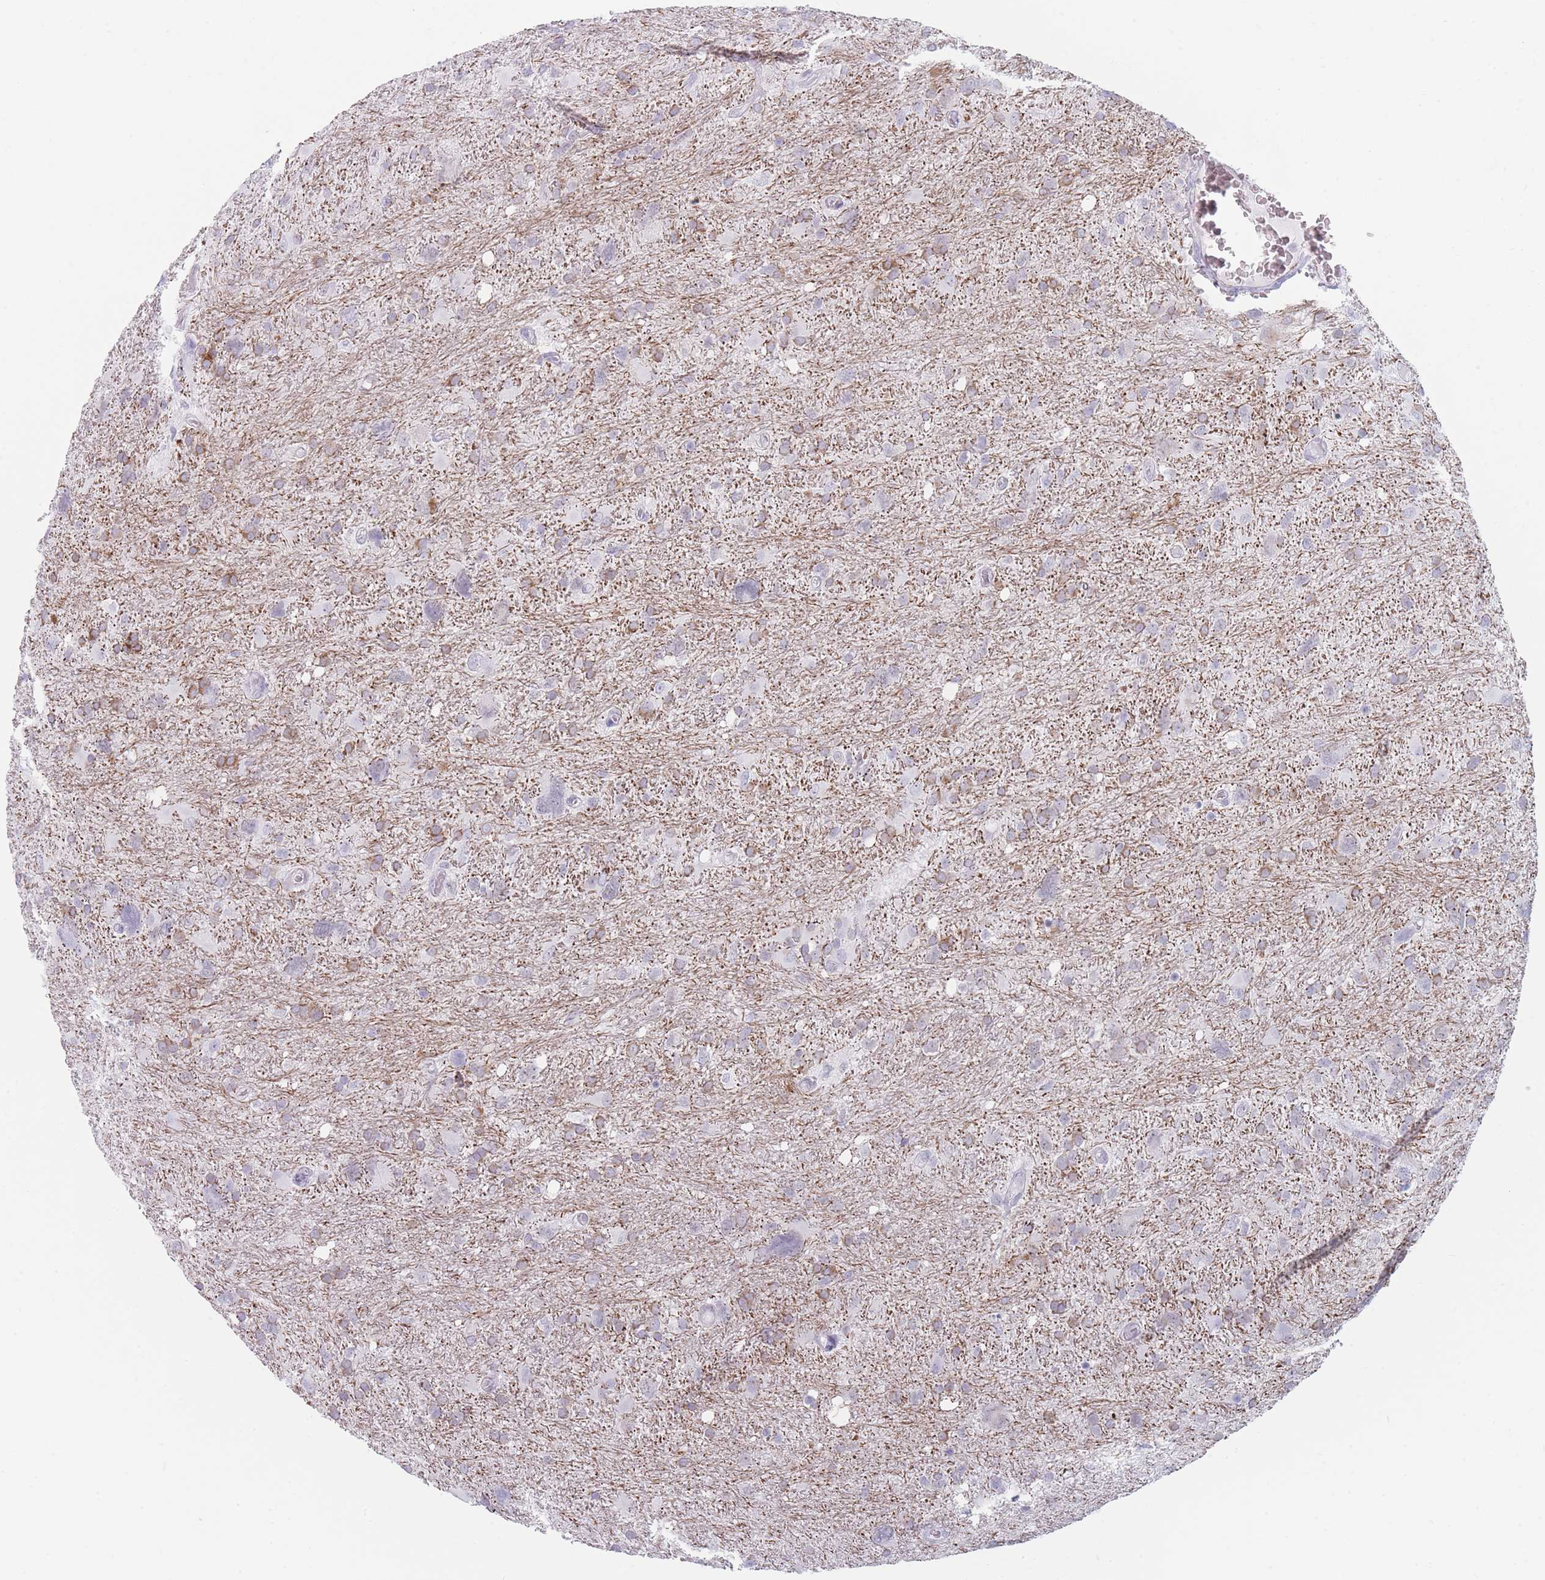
{"staining": {"intensity": "negative", "quantity": "none", "location": "none"}, "tissue": "glioma", "cell_type": "Tumor cells", "image_type": "cancer", "snomed": [{"axis": "morphology", "description": "Glioma, malignant, High grade"}, {"axis": "topography", "description": "Brain"}], "caption": "Image shows no significant protein staining in tumor cells of glioma.", "gene": "IFNA6", "patient": {"sex": "male", "age": 61}}